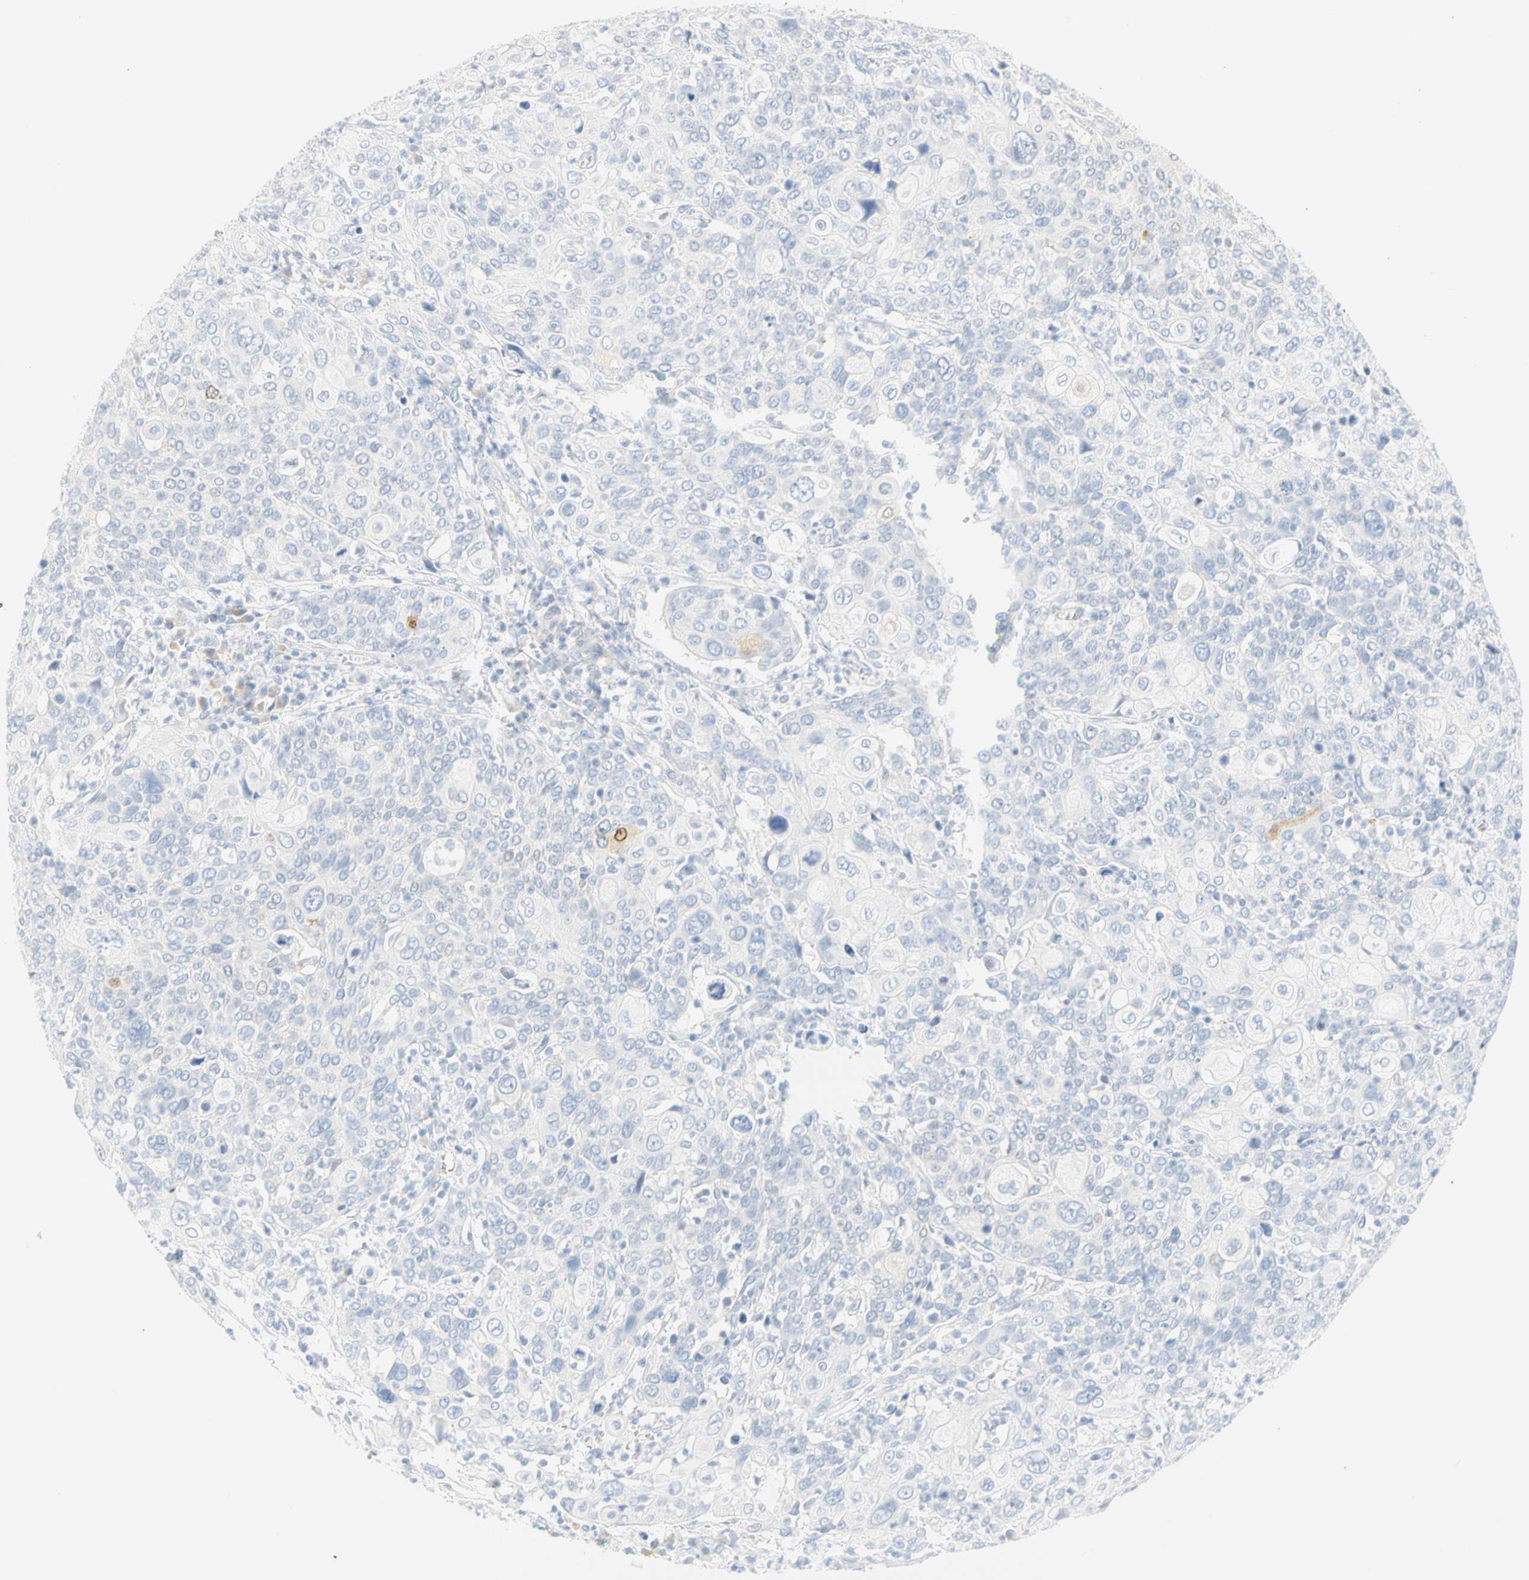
{"staining": {"intensity": "negative", "quantity": "none", "location": "none"}, "tissue": "cervical cancer", "cell_type": "Tumor cells", "image_type": "cancer", "snomed": [{"axis": "morphology", "description": "Squamous cell carcinoma, NOS"}, {"axis": "topography", "description": "Cervix"}], "caption": "Cervical cancer was stained to show a protein in brown. There is no significant positivity in tumor cells.", "gene": "SELENBP1", "patient": {"sex": "female", "age": 40}}